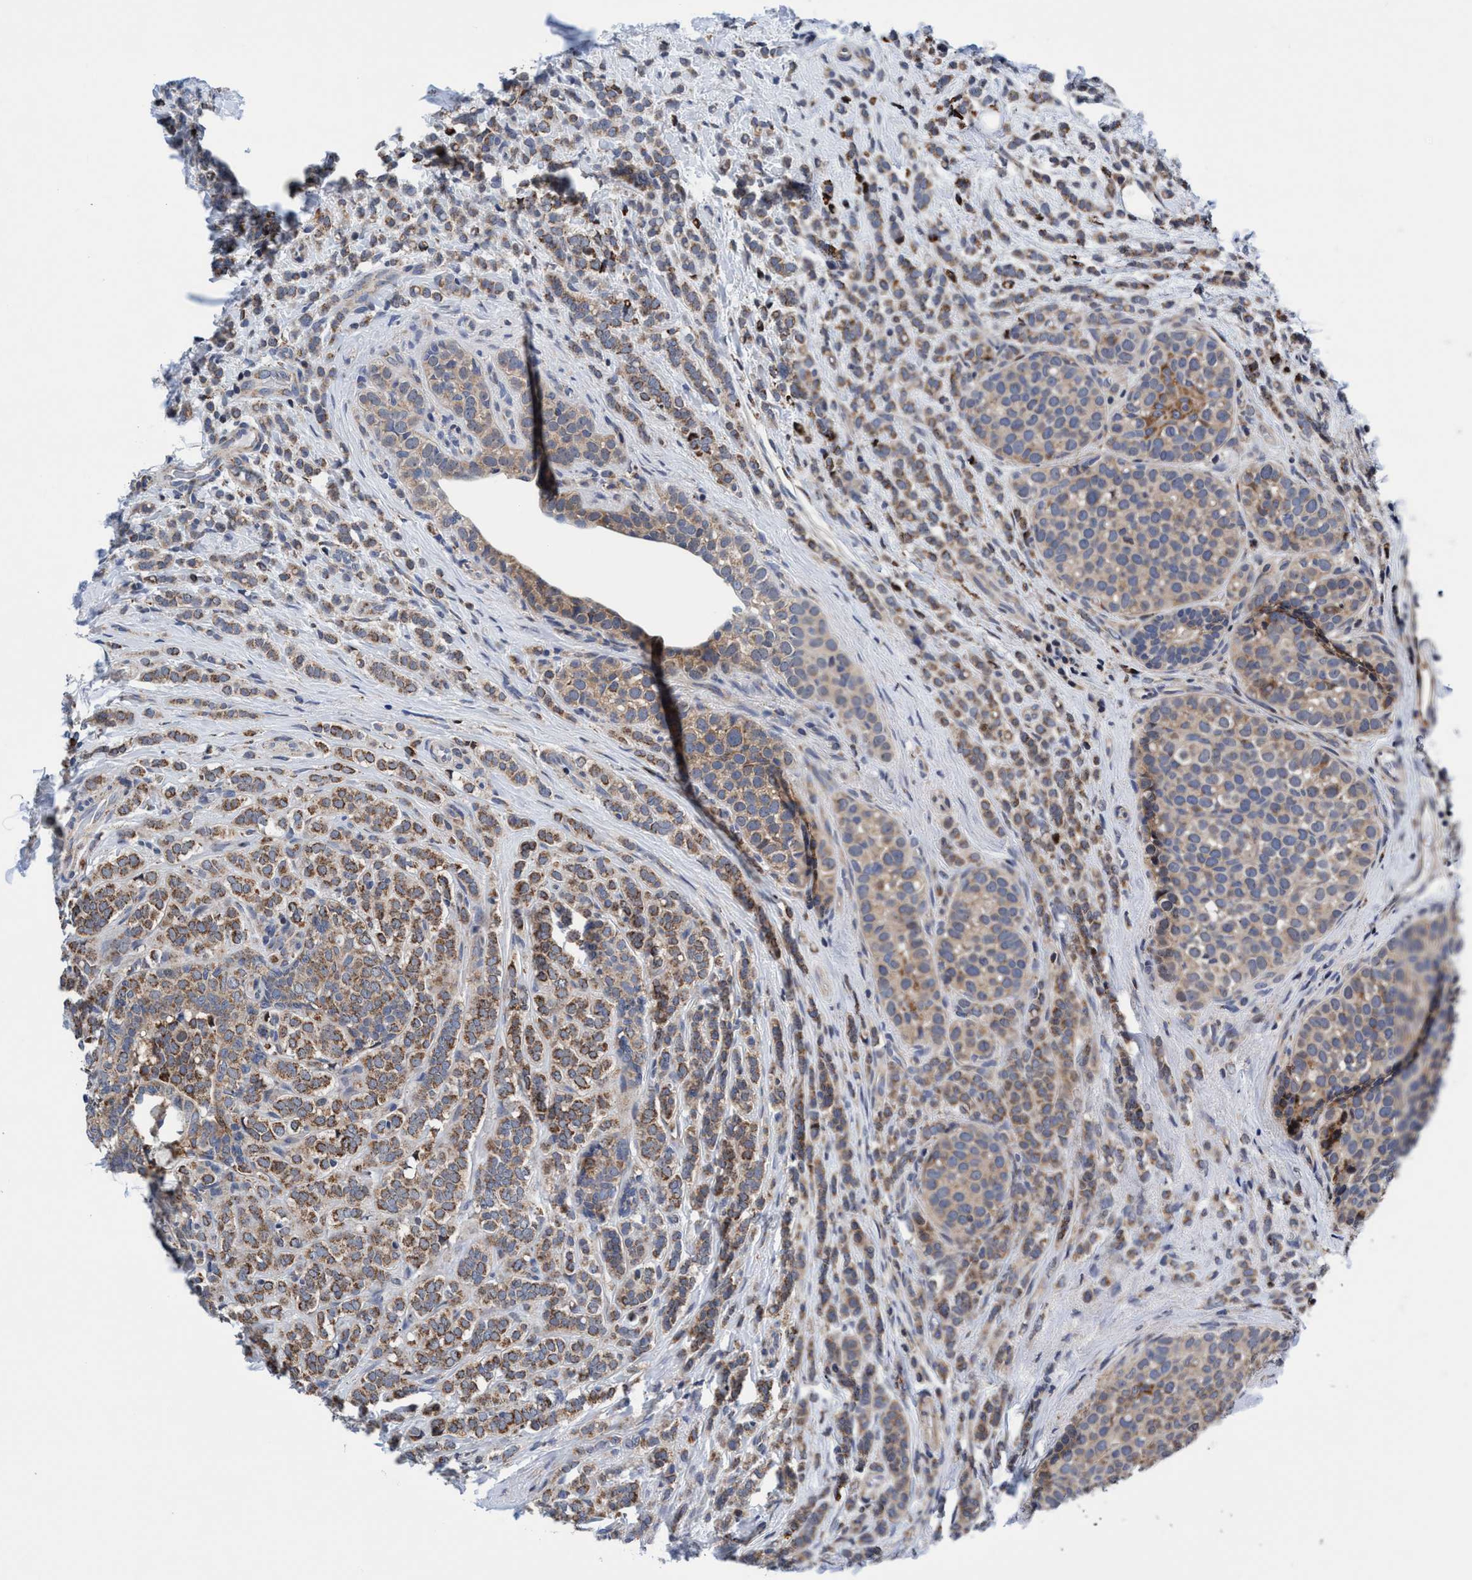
{"staining": {"intensity": "moderate", "quantity": ">75%", "location": "cytoplasmic/membranous"}, "tissue": "breast cancer", "cell_type": "Tumor cells", "image_type": "cancer", "snomed": [{"axis": "morphology", "description": "Lobular carcinoma"}, {"axis": "topography", "description": "Breast"}], "caption": "There is medium levels of moderate cytoplasmic/membranous staining in tumor cells of breast cancer, as demonstrated by immunohistochemical staining (brown color).", "gene": "AGAP2", "patient": {"sex": "female", "age": 50}}